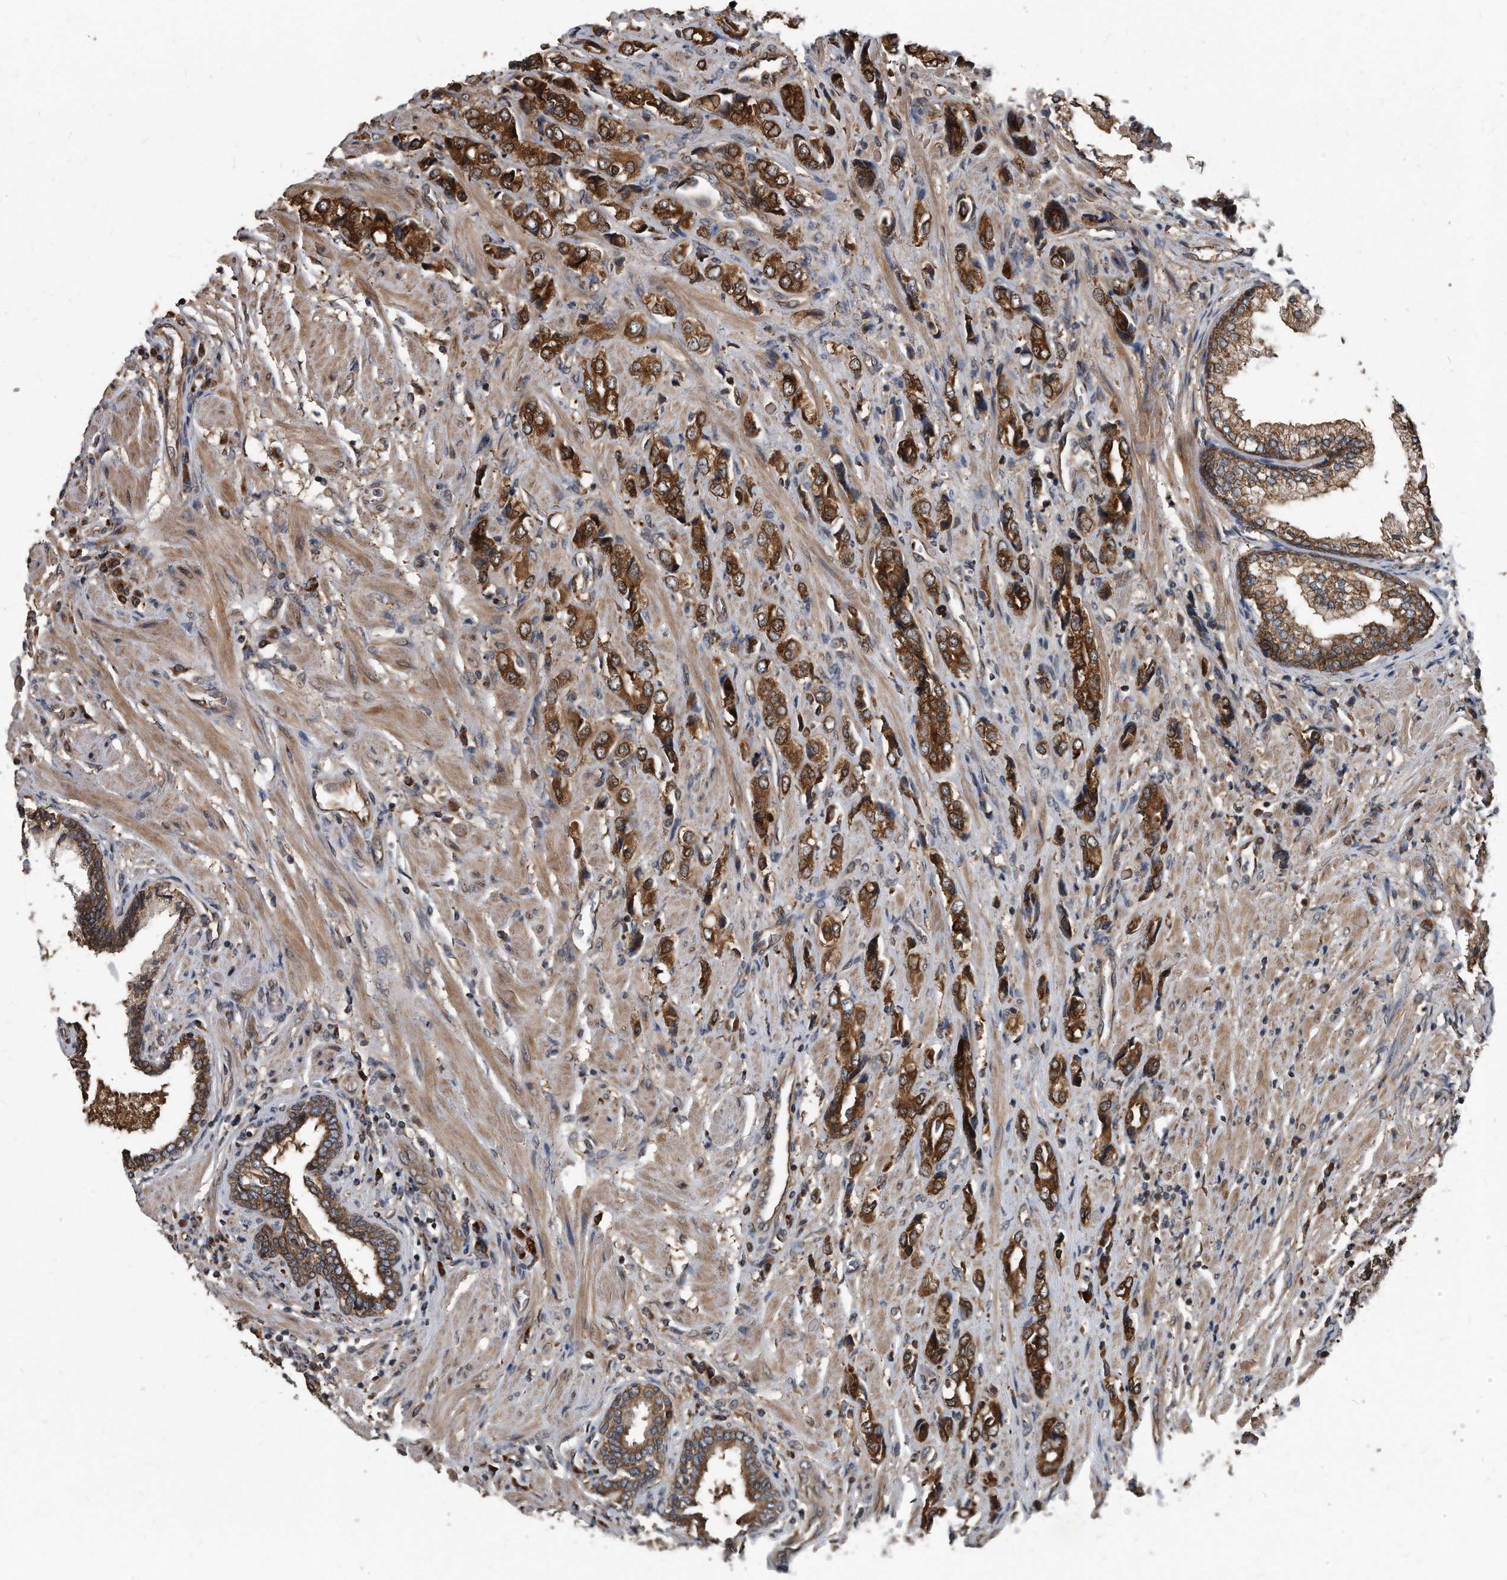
{"staining": {"intensity": "strong", "quantity": ">75%", "location": "cytoplasmic/membranous"}, "tissue": "prostate cancer", "cell_type": "Tumor cells", "image_type": "cancer", "snomed": [{"axis": "morphology", "description": "Adenocarcinoma, High grade"}, {"axis": "topography", "description": "Prostate"}], "caption": "Strong cytoplasmic/membranous protein expression is present in about >75% of tumor cells in prostate adenocarcinoma (high-grade).", "gene": "FAM136A", "patient": {"sex": "male", "age": 61}}